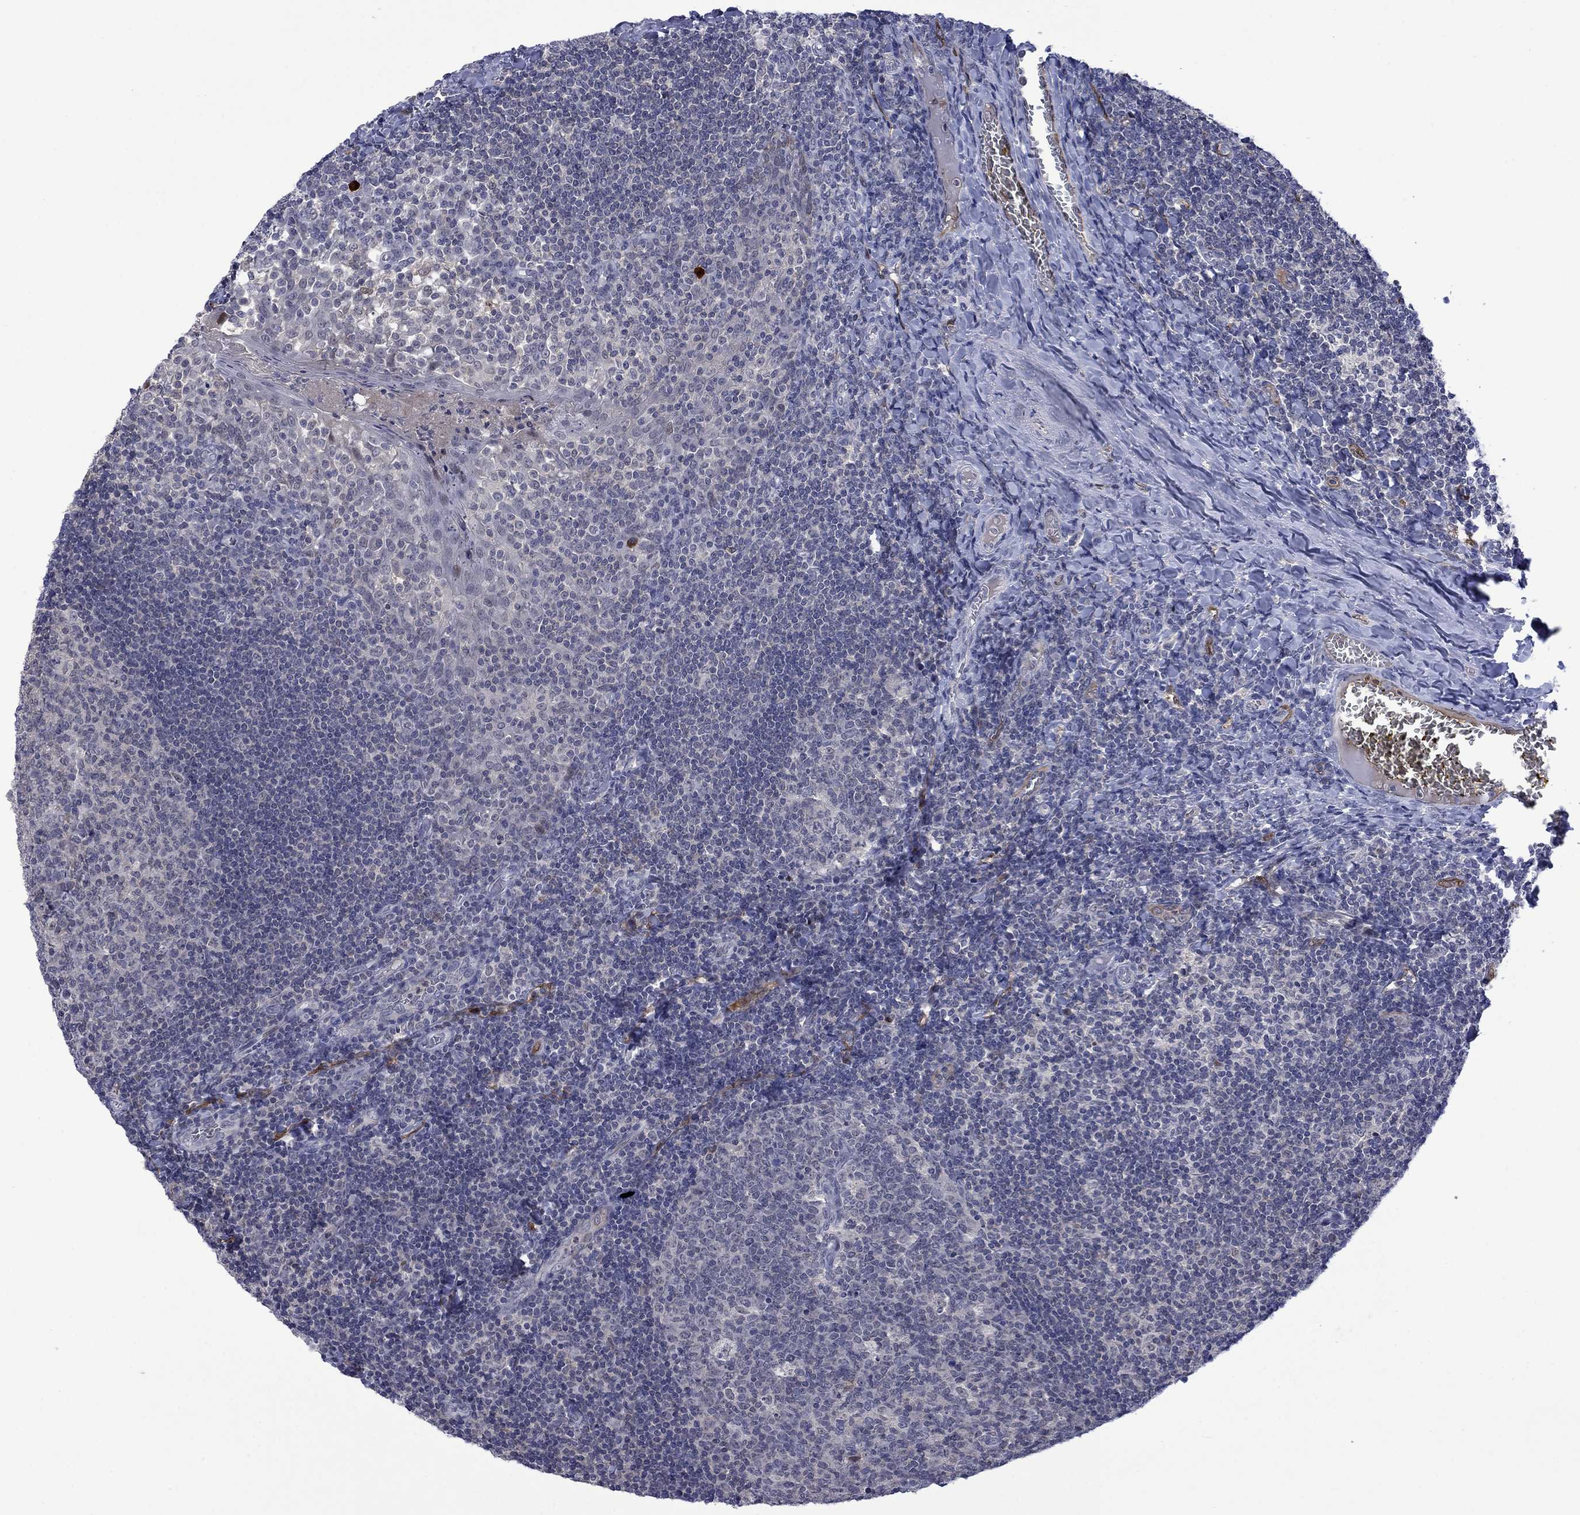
{"staining": {"intensity": "negative", "quantity": "none", "location": "none"}, "tissue": "tonsil", "cell_type": "Germinal center cells", "image_type": "normal", "snomed": [{"axis": "morphology", "description": "Normal tissue, NOS"}, {"axis": "topography", "description": "Tonsil"}], "caption": "A high-resolution histopathology image shows immunohistochemistry staining of unremarkable tonsil, which exhibits no significant positivity in germinal center cells. (Brightfield microscopy of DAB (3,3'-diaminobenzidine) immunohistochemistry (IHC) at high magnification).", "gene": "AGL", "patient": {"sex": "female", "age": 13}}